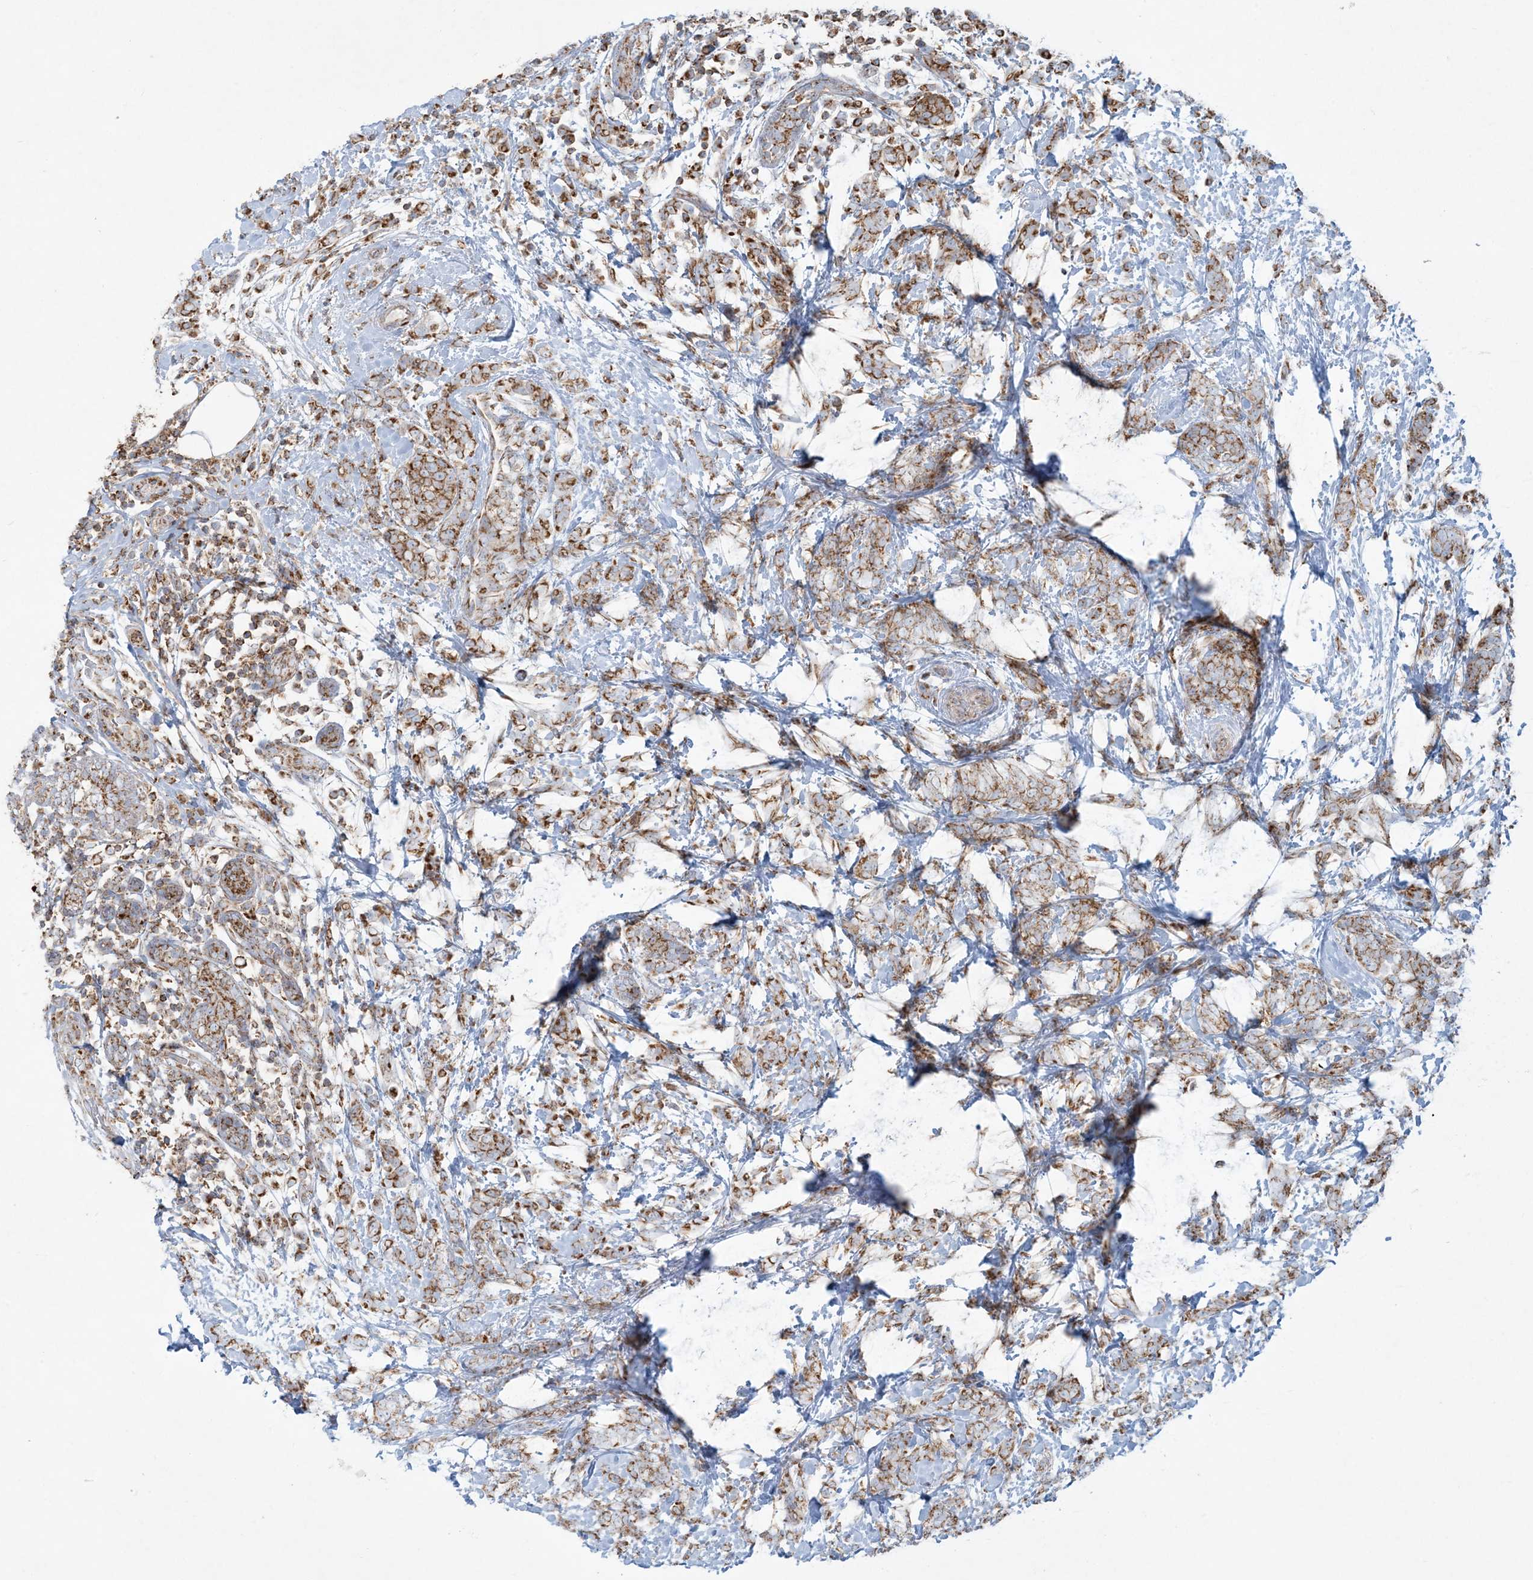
{"staining": {"intensity": "moderate", "quantity": ">75%", "location": "cytoplasmic/membranous"}, "tissue": "breast cancer", "cell_type": "Tumor cells", "image_type": "cancer", "snomed": [{"axis": "morphology", "description": "Lobular carcinoma"}, {"axis": "topography", "description": "Breast"}], "caption": "Moderate cytoplasmic/membranous staining is seen in approximately >75% of tumor cells in breast cancer (lobular carcinoma).", "gene": "BEND4", "patient": {"sex": "female", "age": 58}}